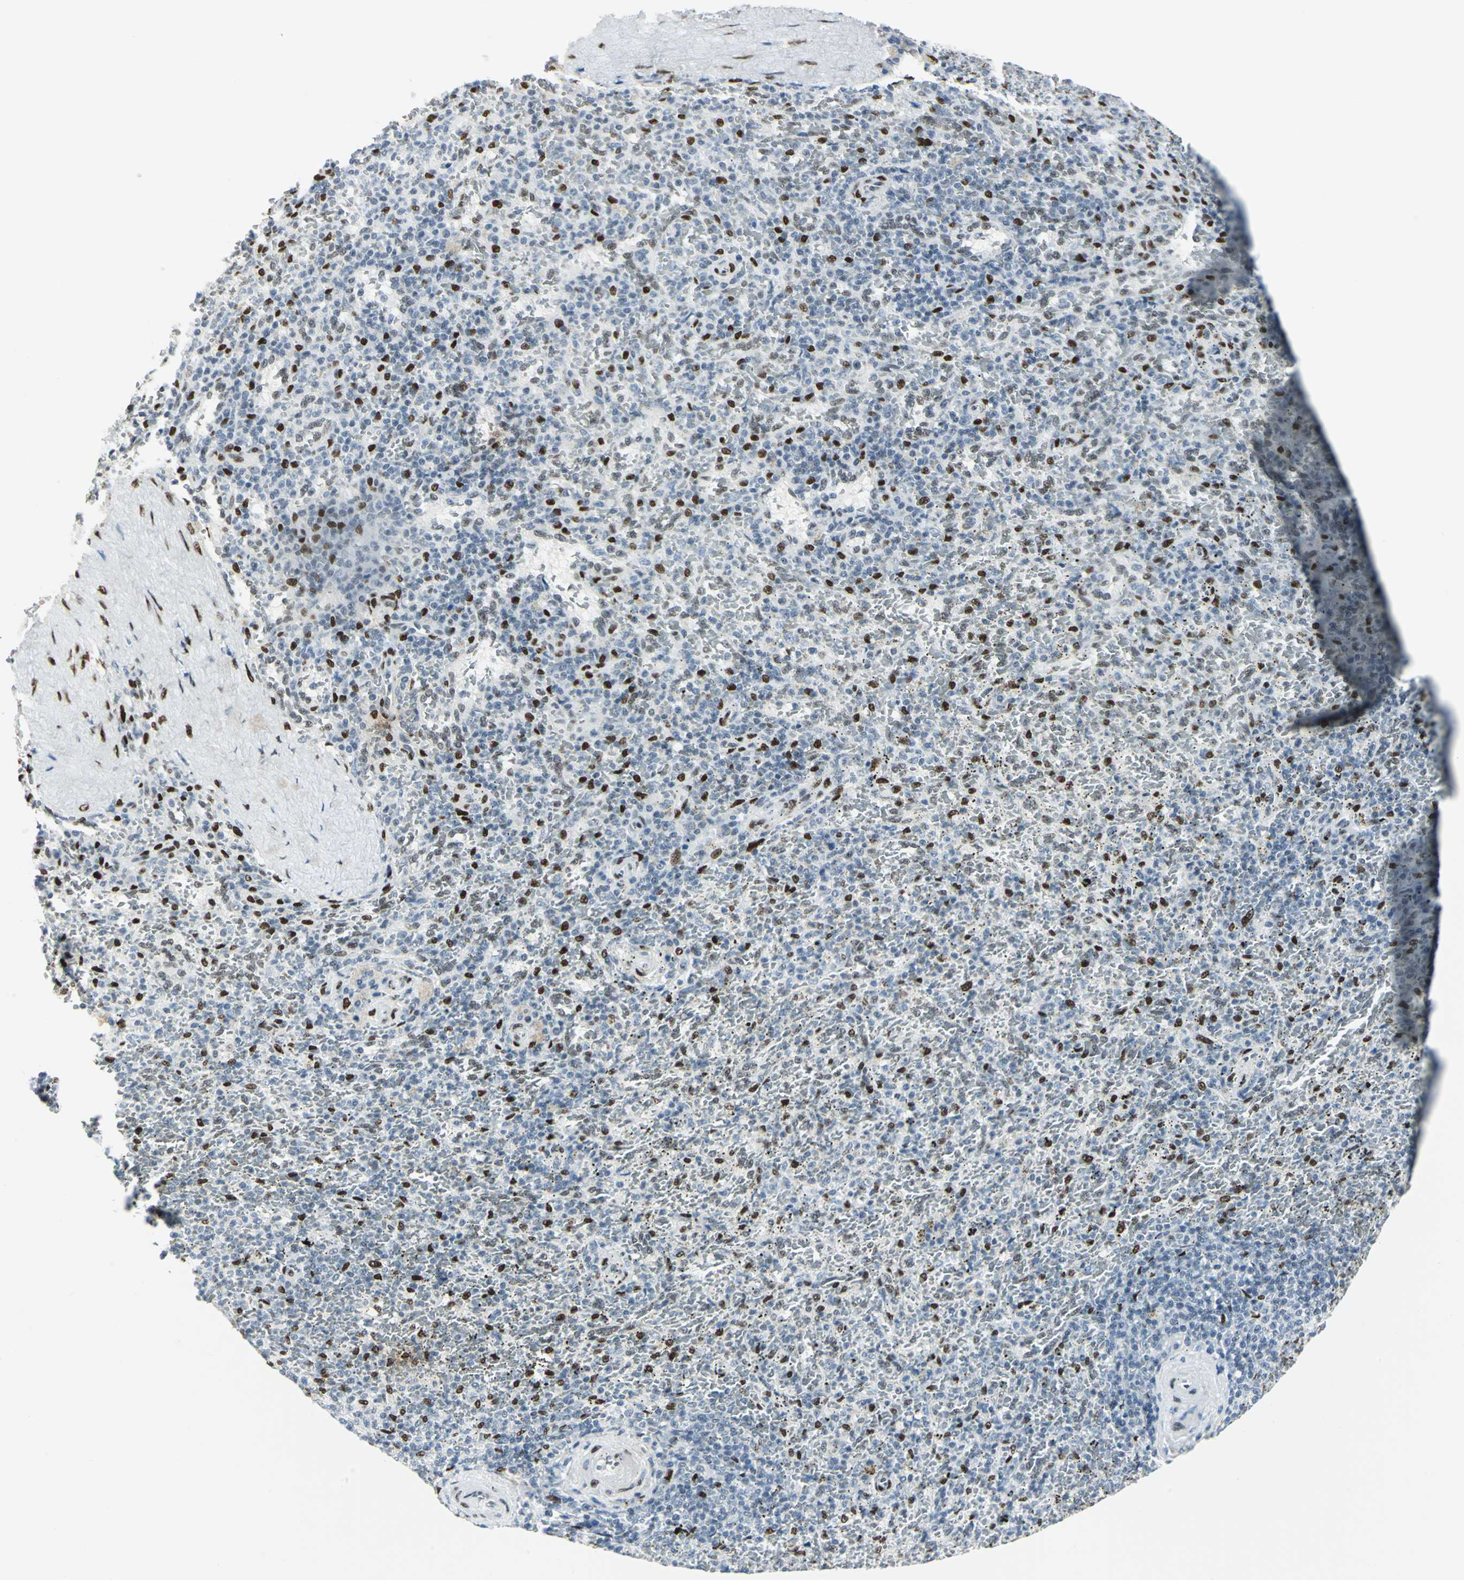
{"staining": {"intensity": "strong", "quantity": "<25%", "location": "nuclear"}, "tissue": "spleen", "cell_type": "Cells in red pulp", "image_type": "normal", "snomed": [{"axis": "morphology", "description": "Normal tissue, NOS"}, {"axis": "topography", "description": "Spleen"}], "caption": "This micrograph shows normal spleen stained with immunohistochemistry (IHC) to label a protein in brown. The nuclear of cells in red pulp show strong positivity for the protein. Nuclei are counter-stained blue.", "gene": "MEIS2", "patient": {"sex": "female", "age": 43}}